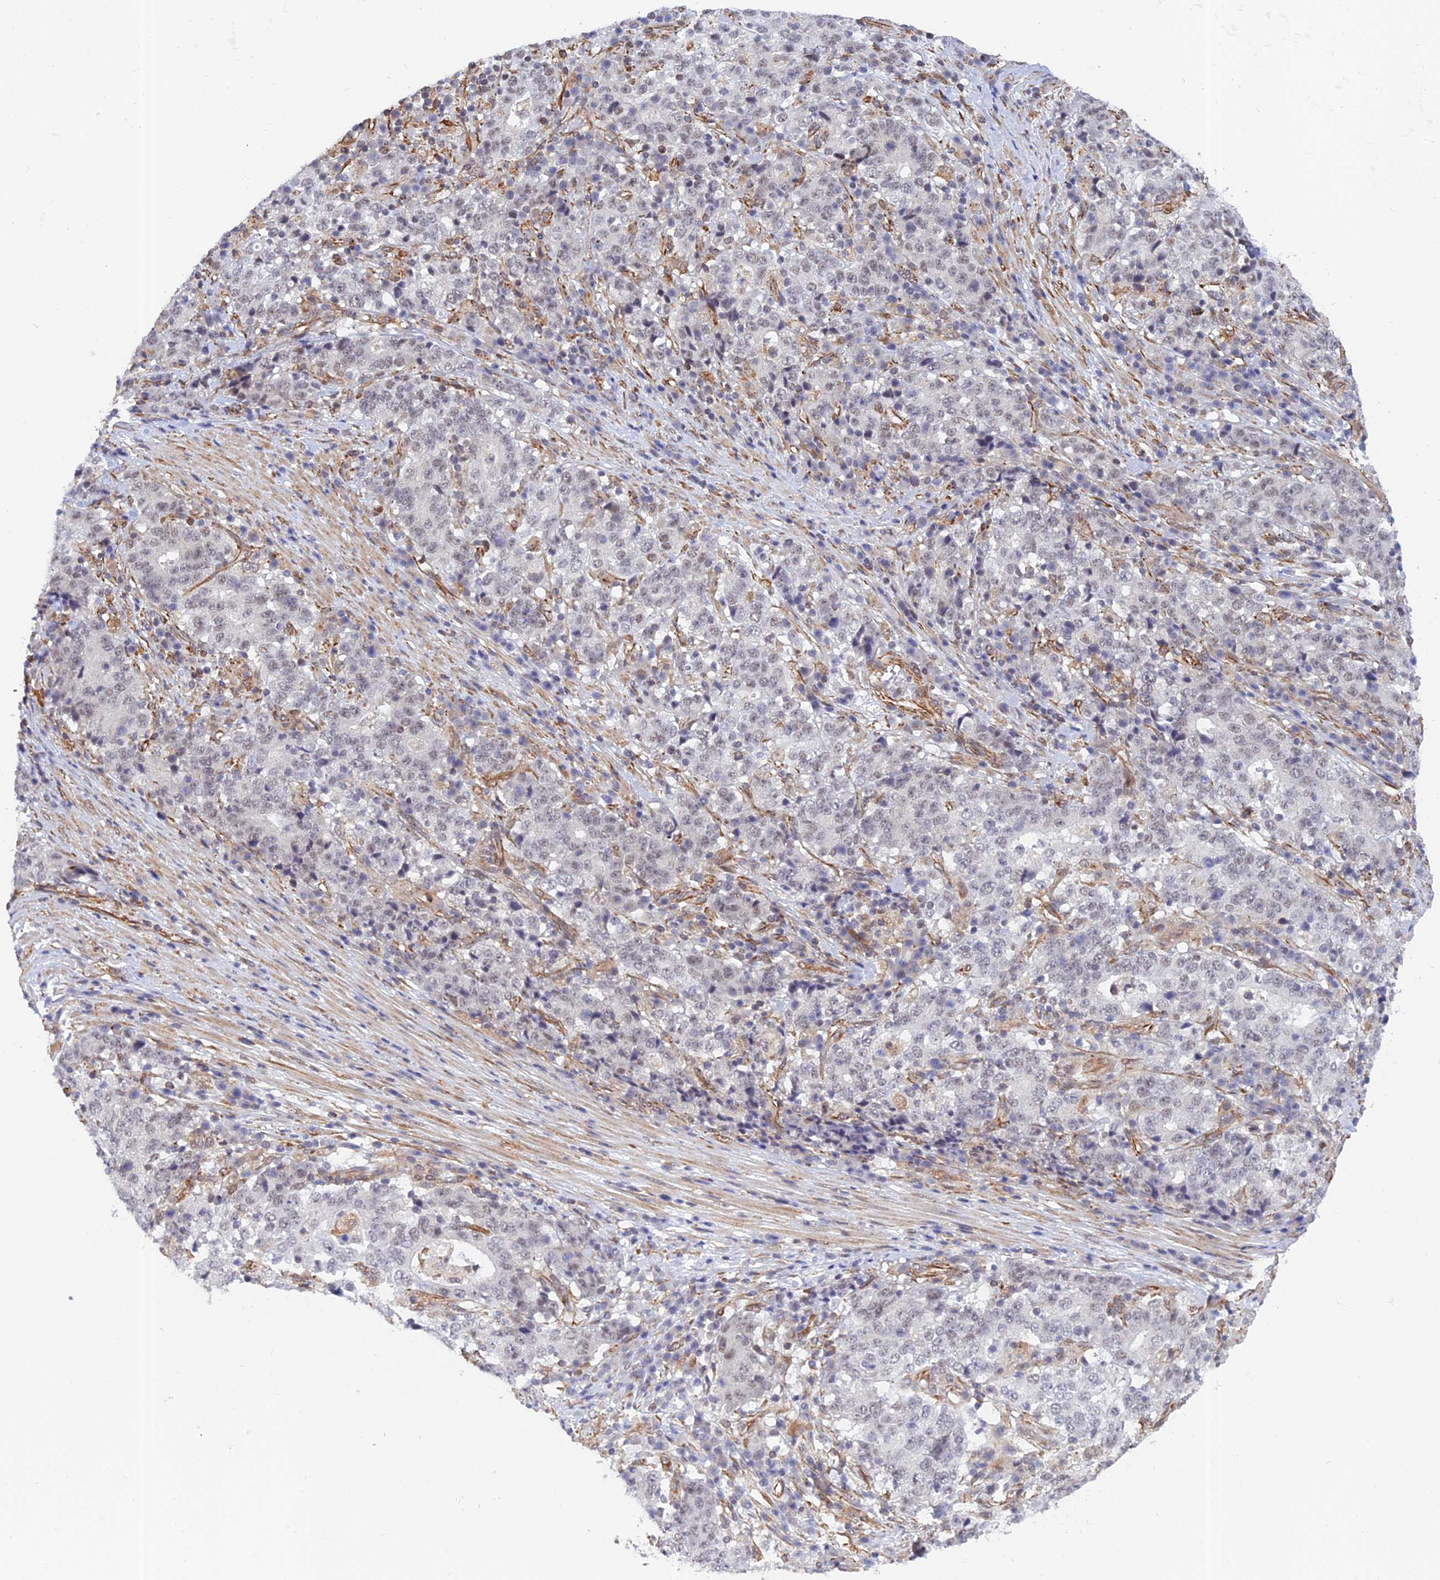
{"staining": {"intensity": "weak", "quantity": "<25%", "location": "nuclear"}, "tissue": "stomach cancer", "cell_type": "Tumor cells", "image_type": "cancer", "snomed": [{"axis": "morphology", "description": "Adenocarcinoma, NOS"}, {"axis": "topography", "description": "Stomach"}], "caption": "Immunohistochemical staining of stomach adenocarcinoma exhibits no significant positivity in tumor cells.", "gene": "PAGR1", "patient": {"sex": "male", "age": 59}}